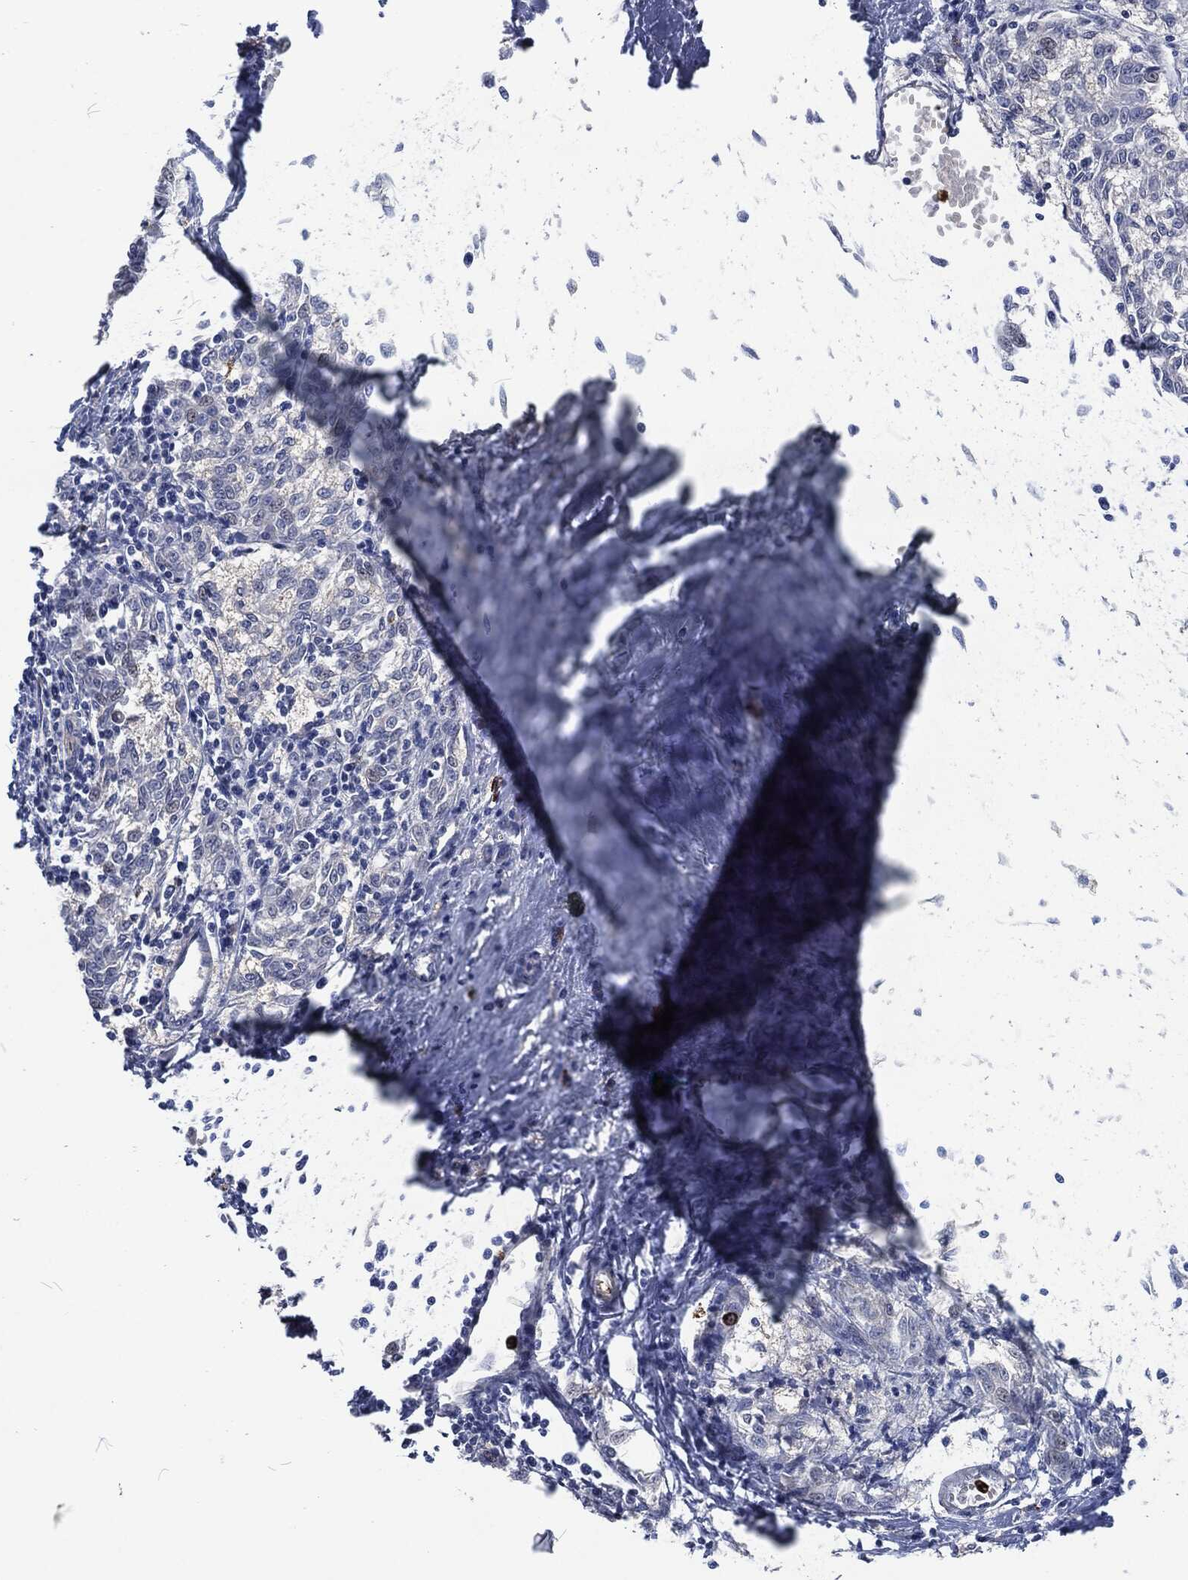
{"staining": {"intensity": "negative", "quantity": "none", "location": "none"}, "tissue": "melanoma", "cell_type": "Tumor cells", "image_type": "cancer", "snomed": [{"axis": "morphology", "description": "Malignant melanoma, NOS"}, {"axis": "topography", "description": "Skin"}], "caption": "Immunohistochemistry histopathology image of neoplastic tissue: human malignant melanoma stained with DAB displays no significant protein positivity in tumor cells.", "gene": "MPO", "patient": {"sex": "female", "age": 72}}